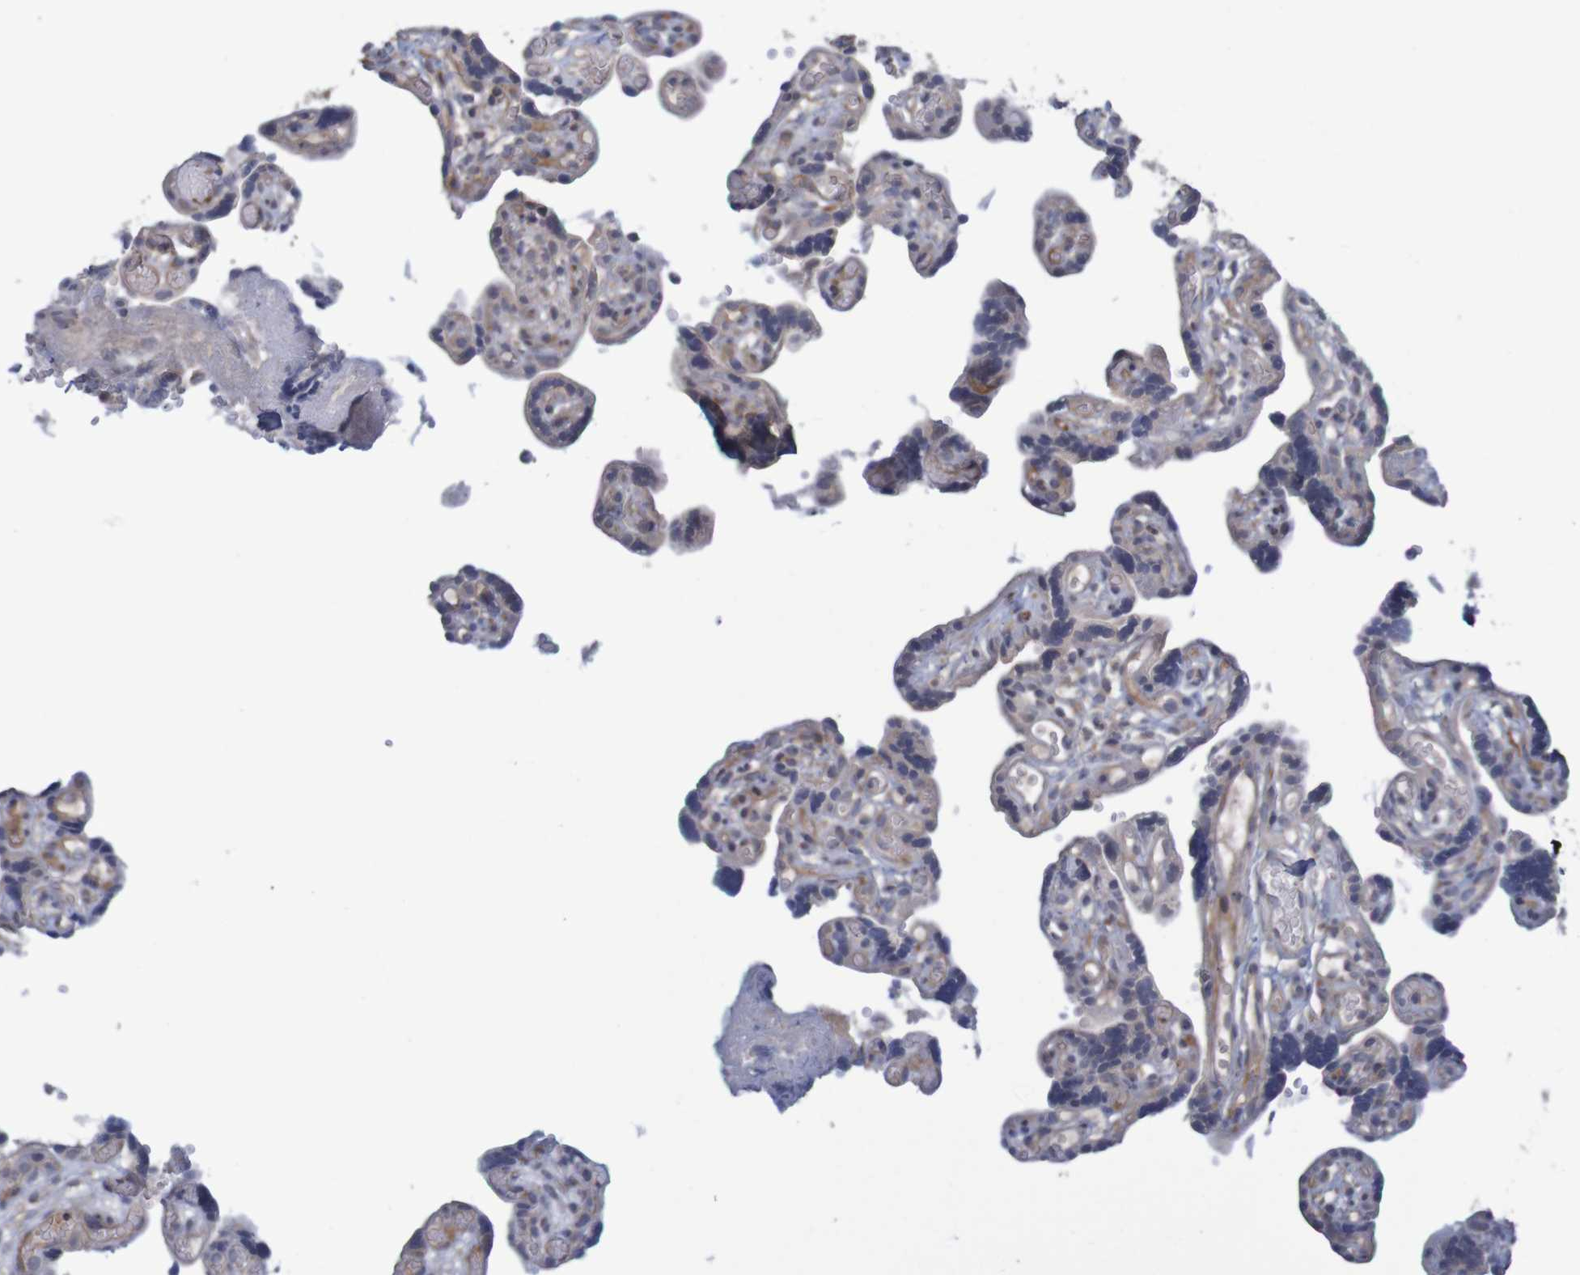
{"staining": {"intensity": "strong", "quantity": ">75%", "location": "cytoplasmic/membranous"}, "tissue": "placenta", "cell_type": "Decidual cells", "image_type": "normal", "snomed": [{"axis": "morphology", "description": "Normal tissue, NOS"}, {"axis": "topography", "description": "Placenta"}], "caption": "High-magnification brightfield microscopy of normal placenta stained with DAB (3,3'-diaminobenzidine) (brown) and counterstained with hematoxylin (blue). decidual cells exhibit strong cytoplasmic/membranous staining is identified in approximately>75% of cells.", "gene": "ANKK1", "patient": {"sex": "female", "age": 30}}